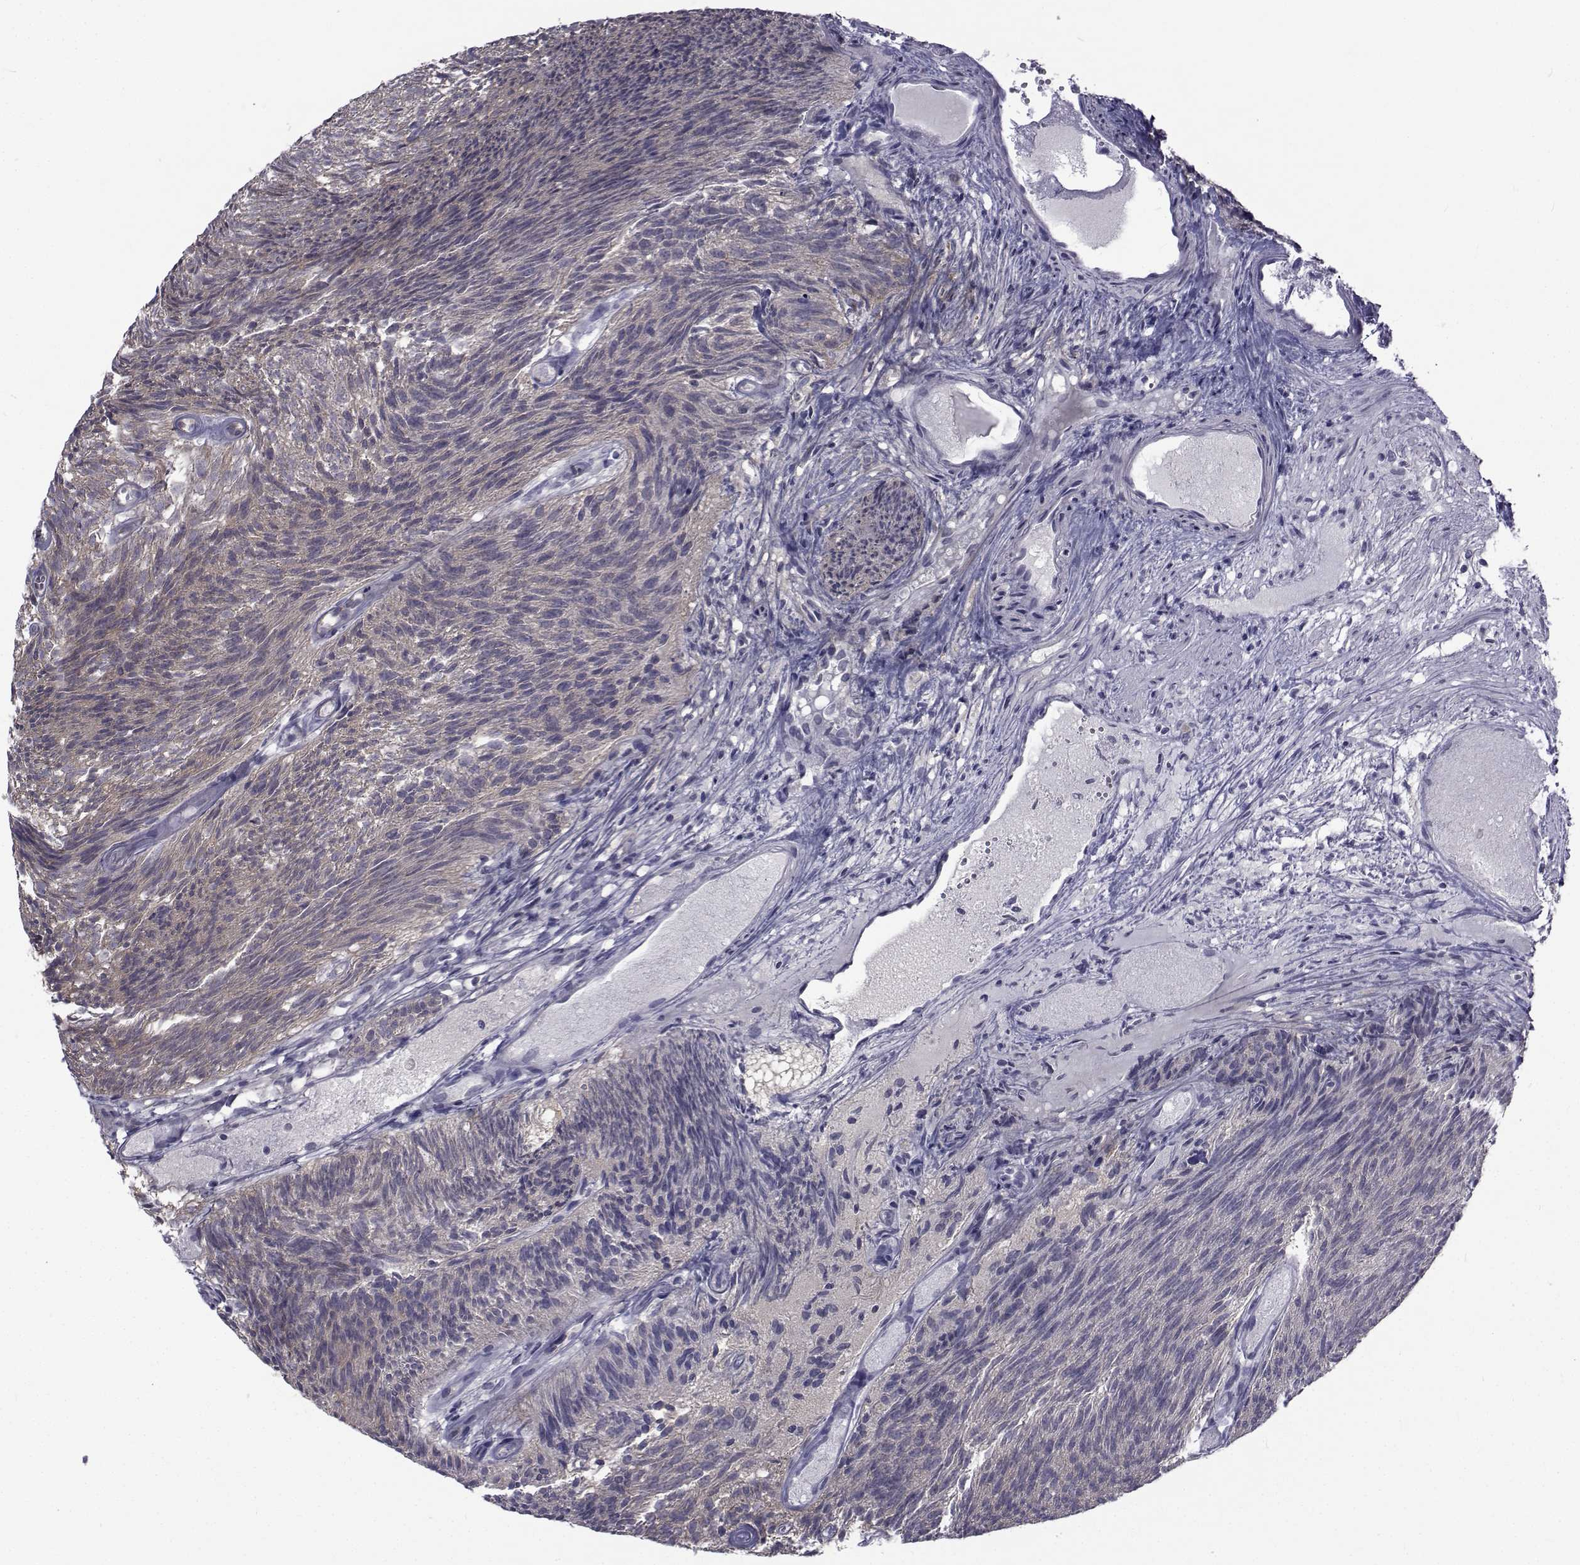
{"staining": {"intensity": "weak", "quantity": "<25%", "location": "cytoplasmic/membranous"}, "tissue": "urothelial cancer", "cell_type": "Tumor cells", "image_type": "cancer", "snomed": [{"axis": "morphology", "description": "Urothelial carcinoma, Low grade"}, {"axis": "topography", "description": "Urinary bladder"}], "caption": "Immunohistochemistry (IHC) histopathology image of low-grade urothelial carcinoma stained for a protein (brown), which demonstrates no staining in tumor cells. (Immunohistochemistry (IHC), brightfield microscopy, high magnification).", "gene": "SLC30A10", "patient": {"sex": "male", "age": 77}}